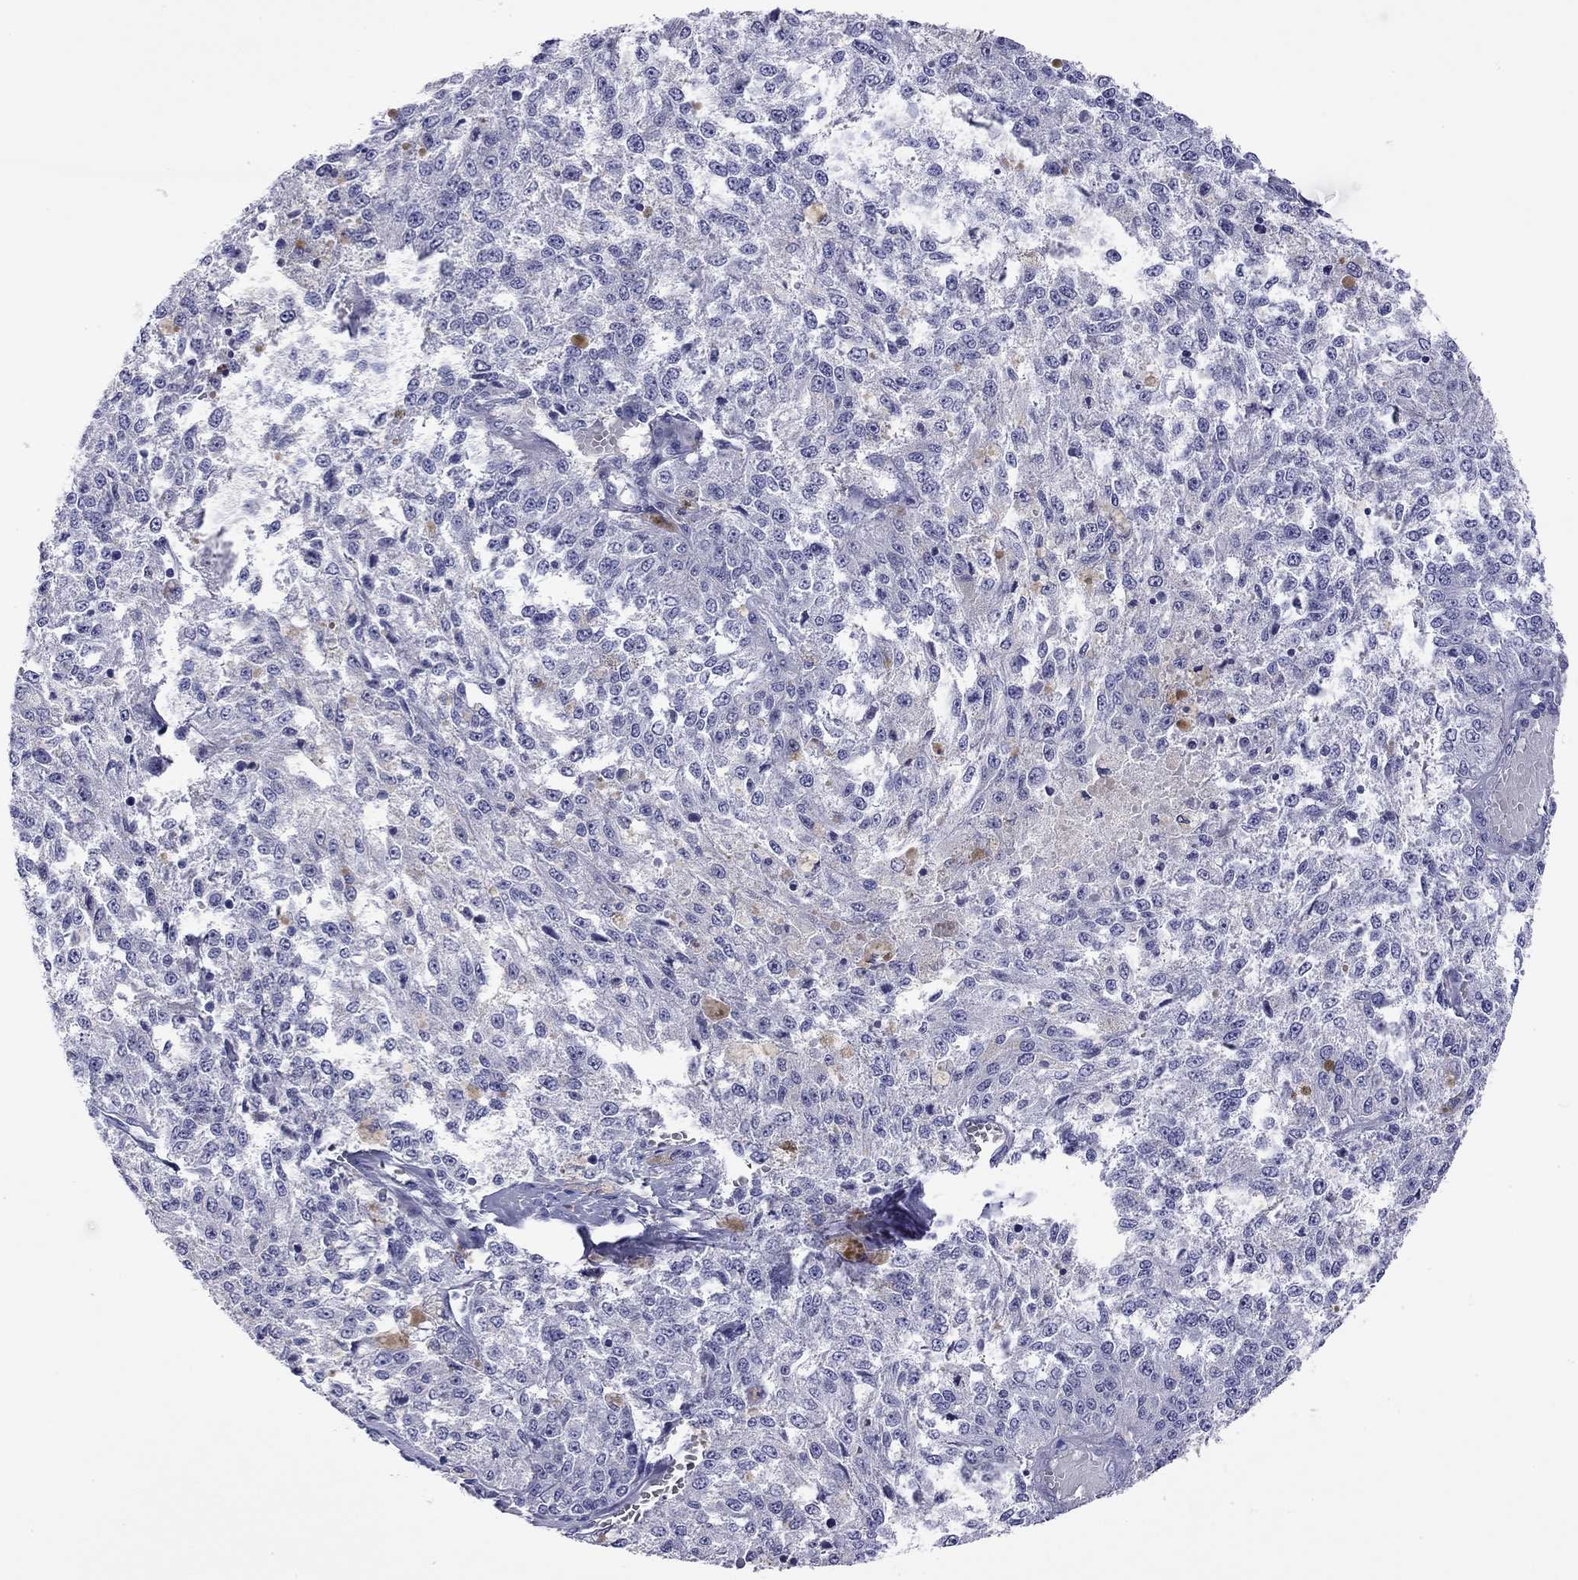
{"staining": {"intensity": "negative", "quantity": "none", "location": "none"}, "tissue": "melanoma", "cell_type": "Tumor cells", "image_type": "cancer", "snomed": [{"axis": "morphology", "description": "Malignant melanoma, Metastatic site"}, {"axis": "topography", "description": "Lymph node"}], "caption": "Malignant melanoma (metastatic site) was stained to show a protein in brown. There is no significant staining in tumor cells.", "gene": "KIAA2012", "patient": {"sex": "female", "age": 64}}